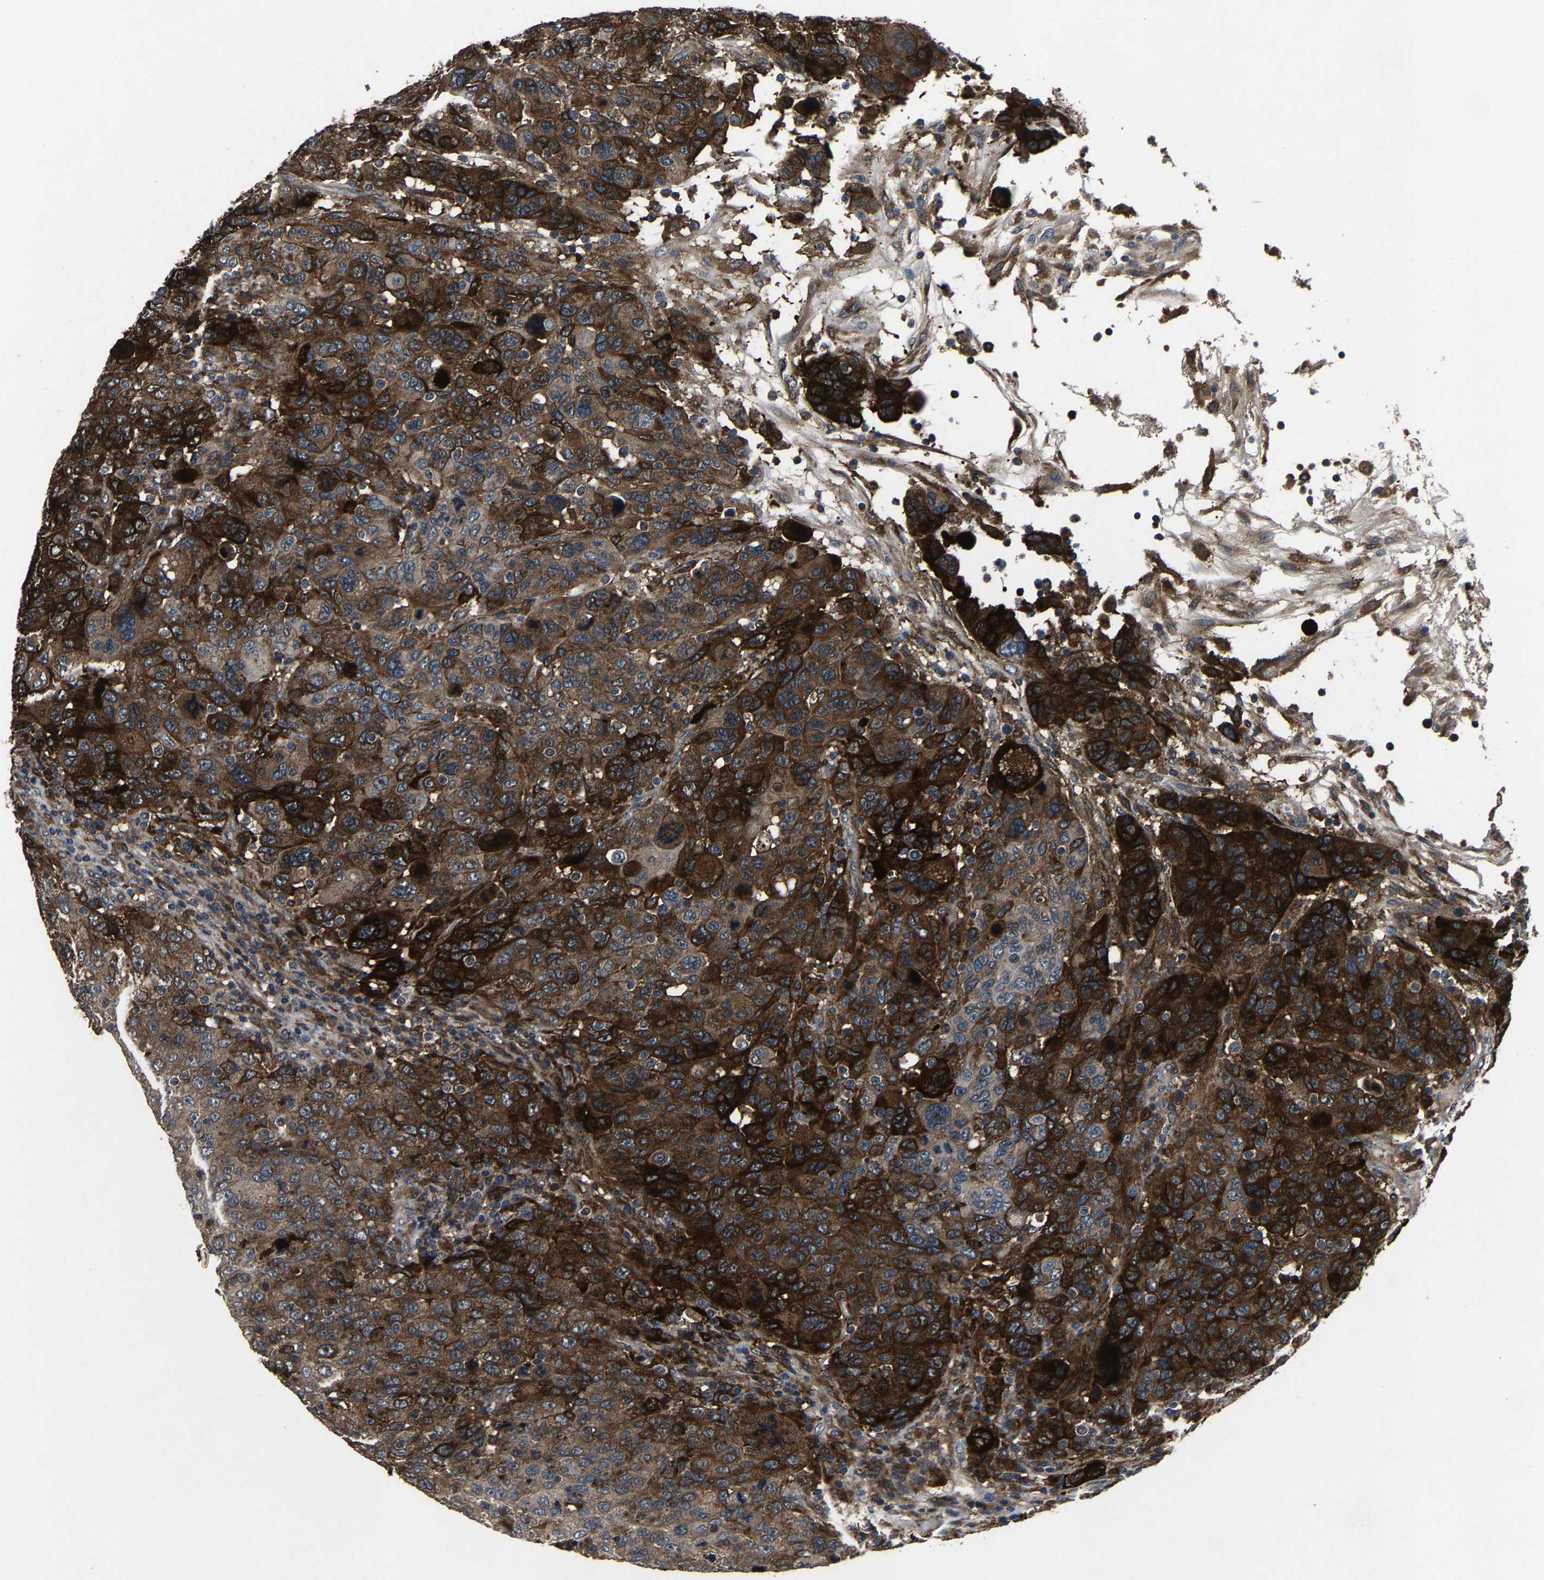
{"staining": {"intensity": "strong", "quantity": ">75%", "location": "cytoplasmic/membranous"}, "tissue": "breast cancer", "cell_type": "Tumor cells", "image_type": "cancer", "snomed": [{"axis": "morphology", "description": "Duct carcinoma"}, {"axis": "topography", "description": "Breast"}], "caption": "Tumor cells demonstrate high levels of strong cytoplasmic/membranous positivity in about >75% of cells in breast cancer.", "gene": "PCNX2", "patient": {"sex": "female", "age": 37}}